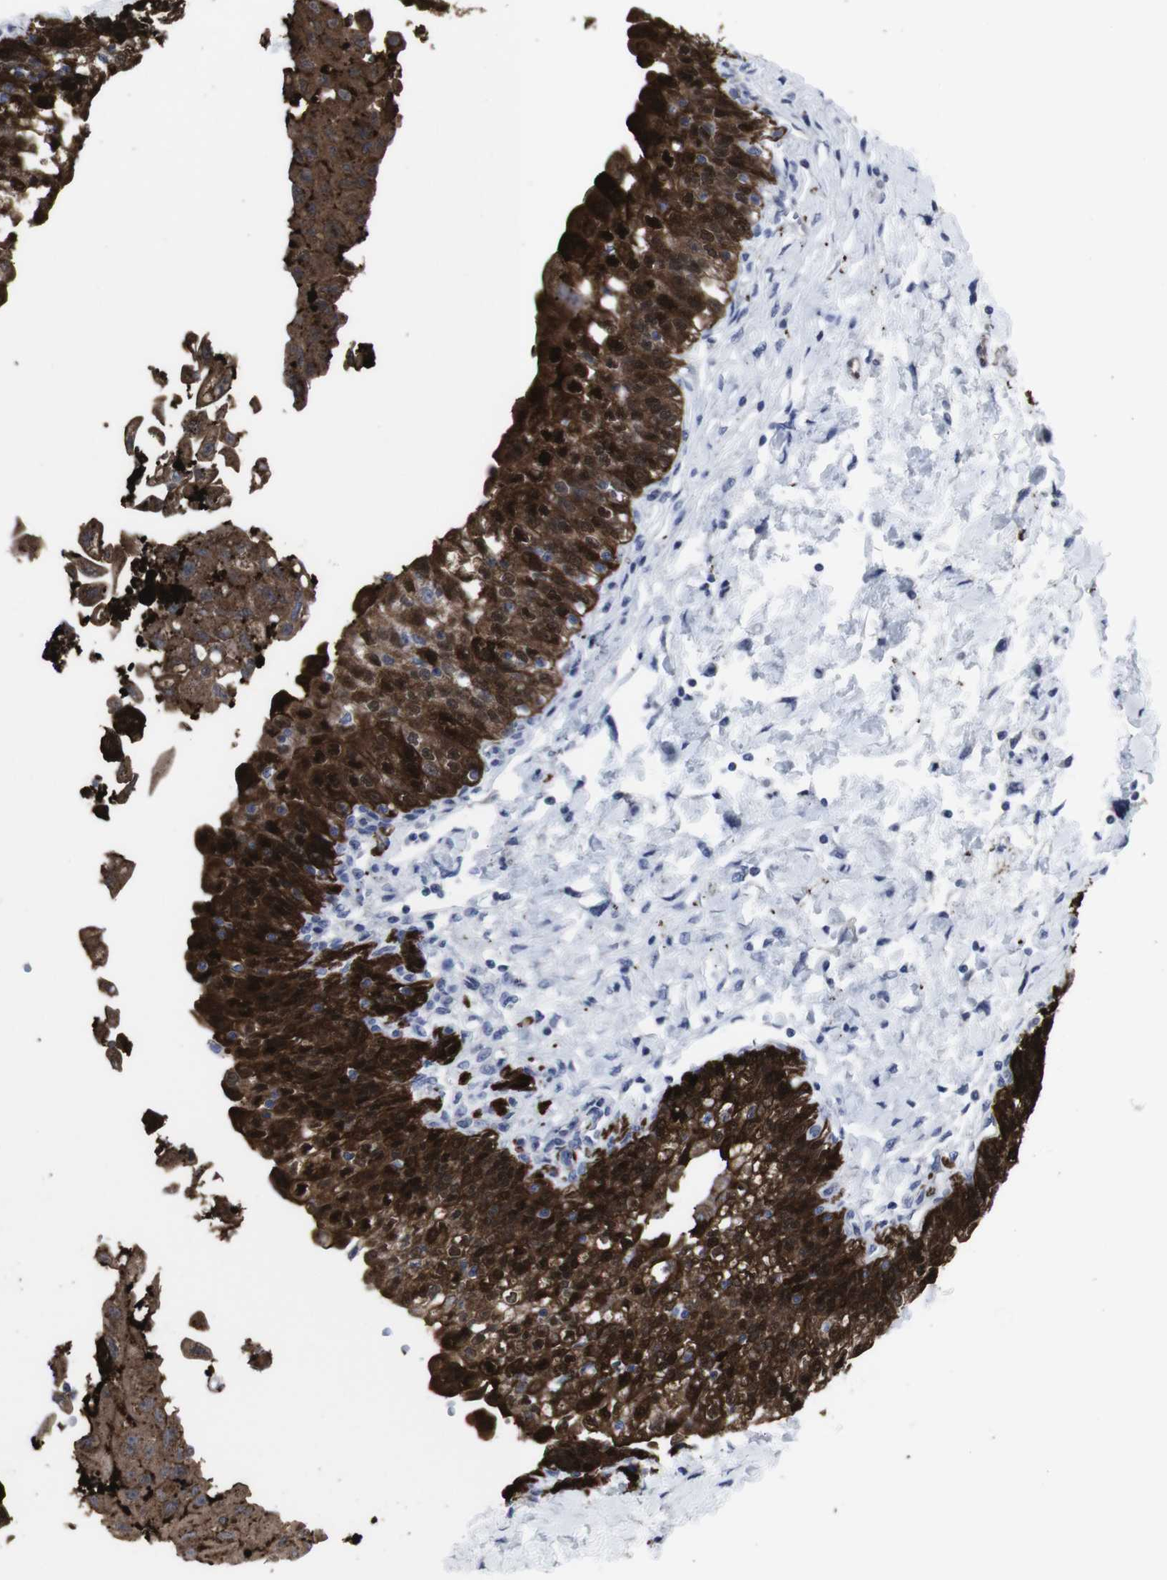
{"staining": {"intensity": "strong", "quantity": ">75%", "location": "cytoplasmic/membranous,nuclear"}, "tissue": "urinary bladder", "cell_type": "Urothelial cells", "image_type": "normal", "snomed": [{"axis": "morphology", "description": "Normal tissue, NOS"}, {"axis": "topography", "description": "Urinary bladder"}], "caption": "A brown stain highlights strong cytoplasmic/membranous,nuclear staining of a protein in urothelial cells of unremarkable human urinary bladder. The staining was performed using DAB to visualize the protein expression in brown, while the nuclei were stained in blue with hematoxylin (Magnification: 20x).", "gene": "SNCG", "patient": {"sex": "male", "age": 55}}